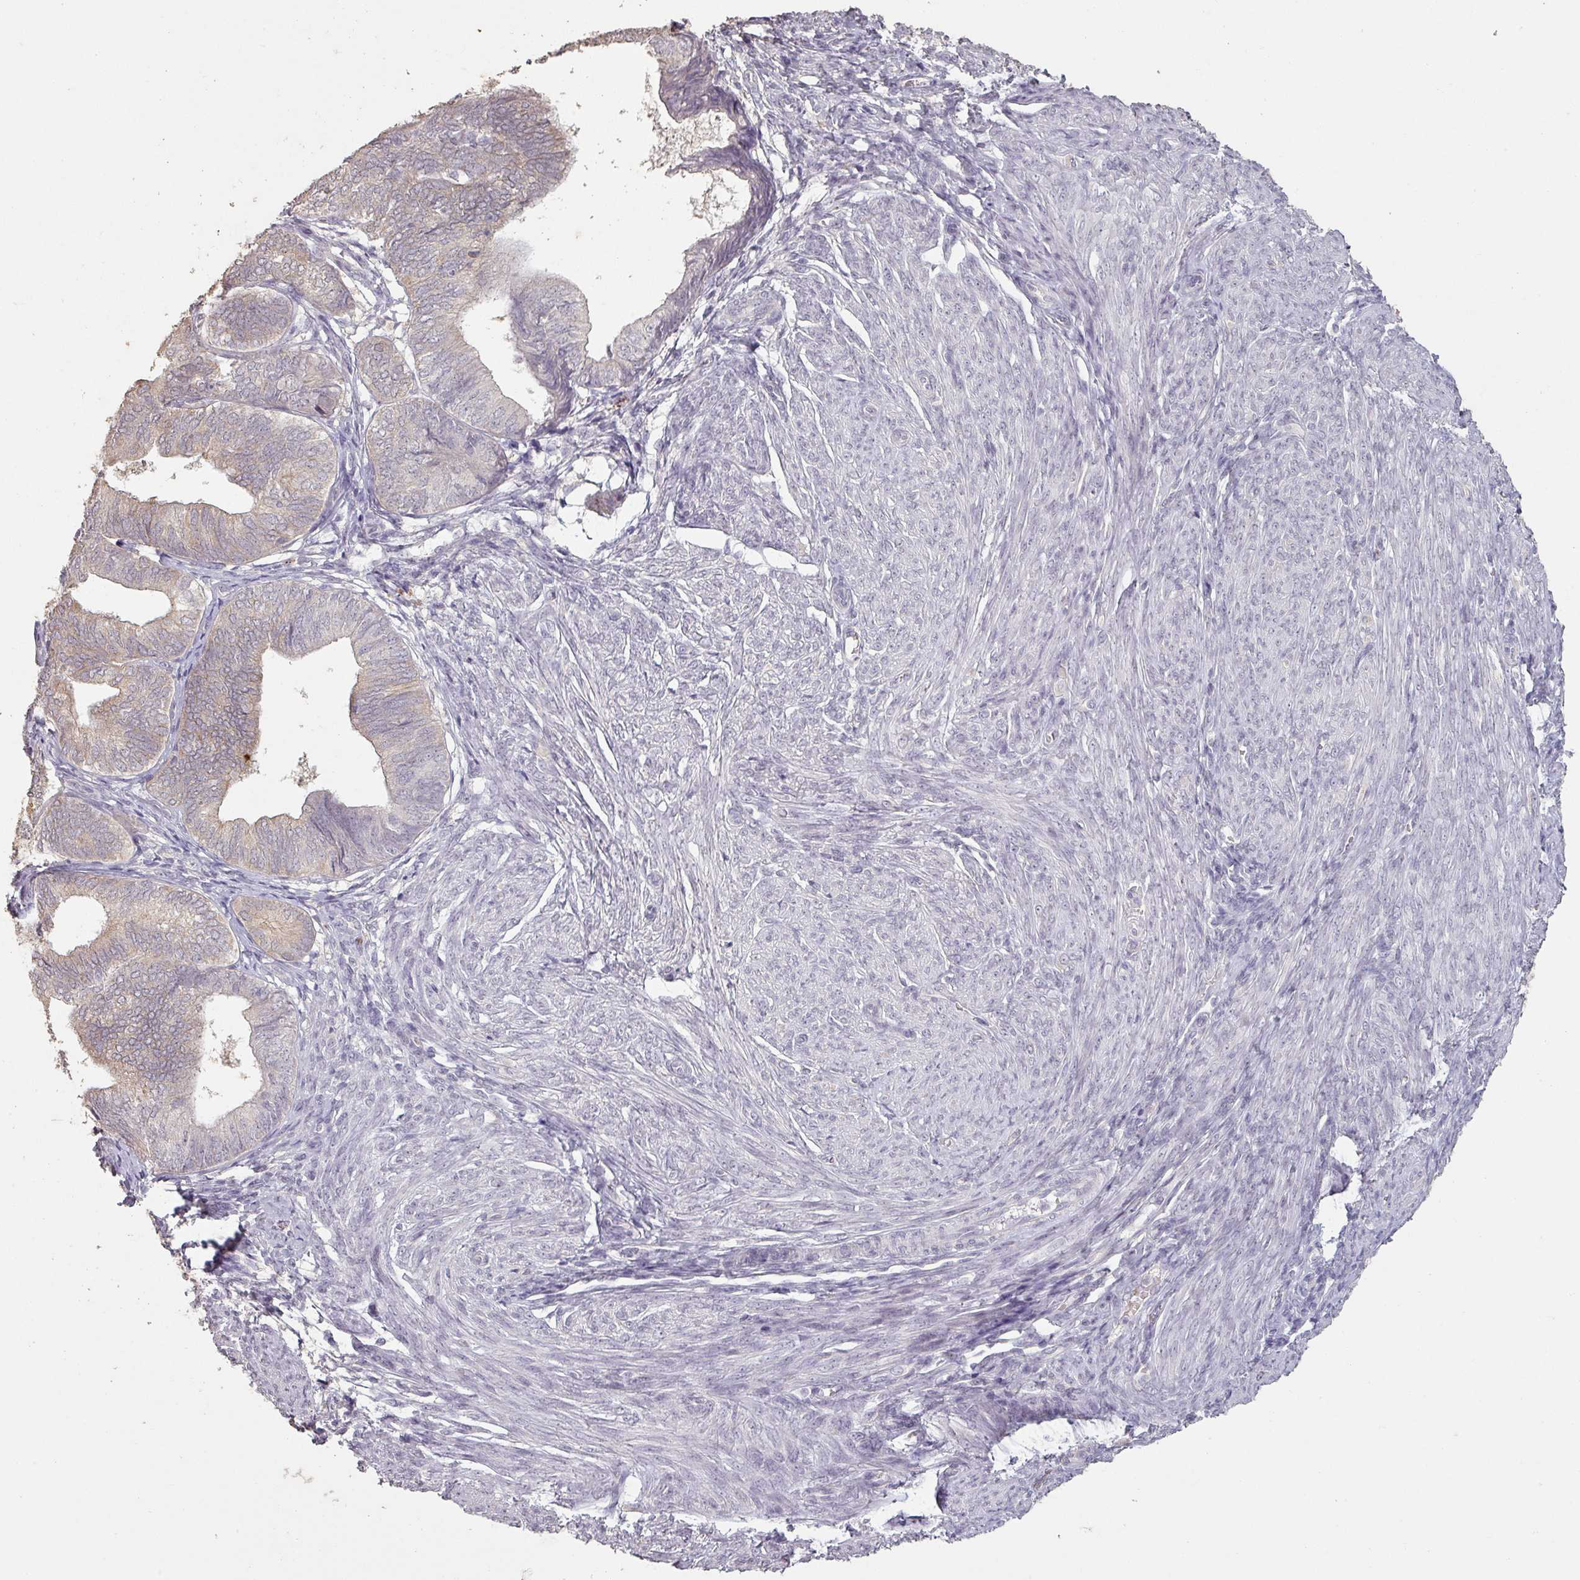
{"staining": {"intensity": "weak", "quantity": "25%-75%", "location": "cytoplasmic/membranous"}, "tissue": "endometrial cancer", "cell_type": "Tumor cells", "image_type": "cancer", "snomed": [{"axis": "morphology", "description": "Adenocarcinoma, NOS"}, {"axis": "topography", "description": "Endometrium"}], "caption": "High-power microscopy captured an IHC photomicrograph of endometrial cancer, revealing weak cytoplasmic/membranous staining in about 25%-75% of tumor cells.", "gene": "LYPLA1", "patient": {"sex": "female", "age": 87}}